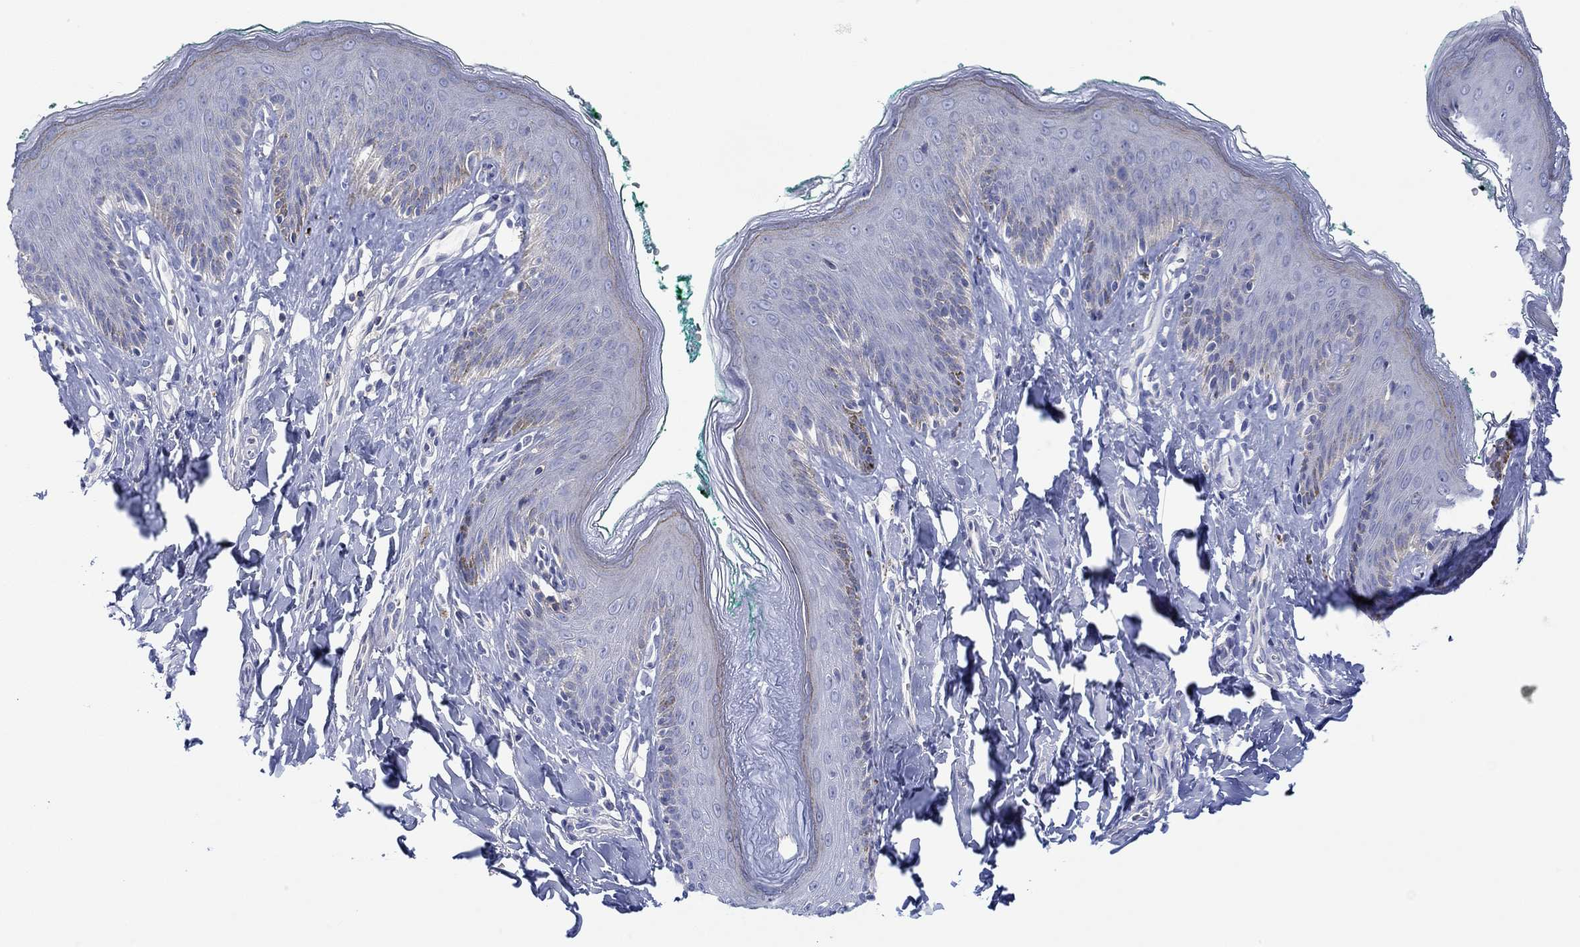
{"staining": {"intensity": "negative", "quantity": "none", "location": "none"}, "tissue": "skin", "cell_type": "Epidermal cells", "image_type": "normal", "snomed": [{"axis": "morphology", "description": "Normal tissue, NOS"}, {"axis": "topography", "description": "Vulva"}], "caption": "Image shows no protein expression in epidermal cells of benign skin. The staining was performed using DAB to visualize the protein expression in brown, while the nuclei were stained in blue with hematoxylin (Magnification: 20x).", "gene": "PPIL6", "patient": {"sex": "female", "age": 66}}